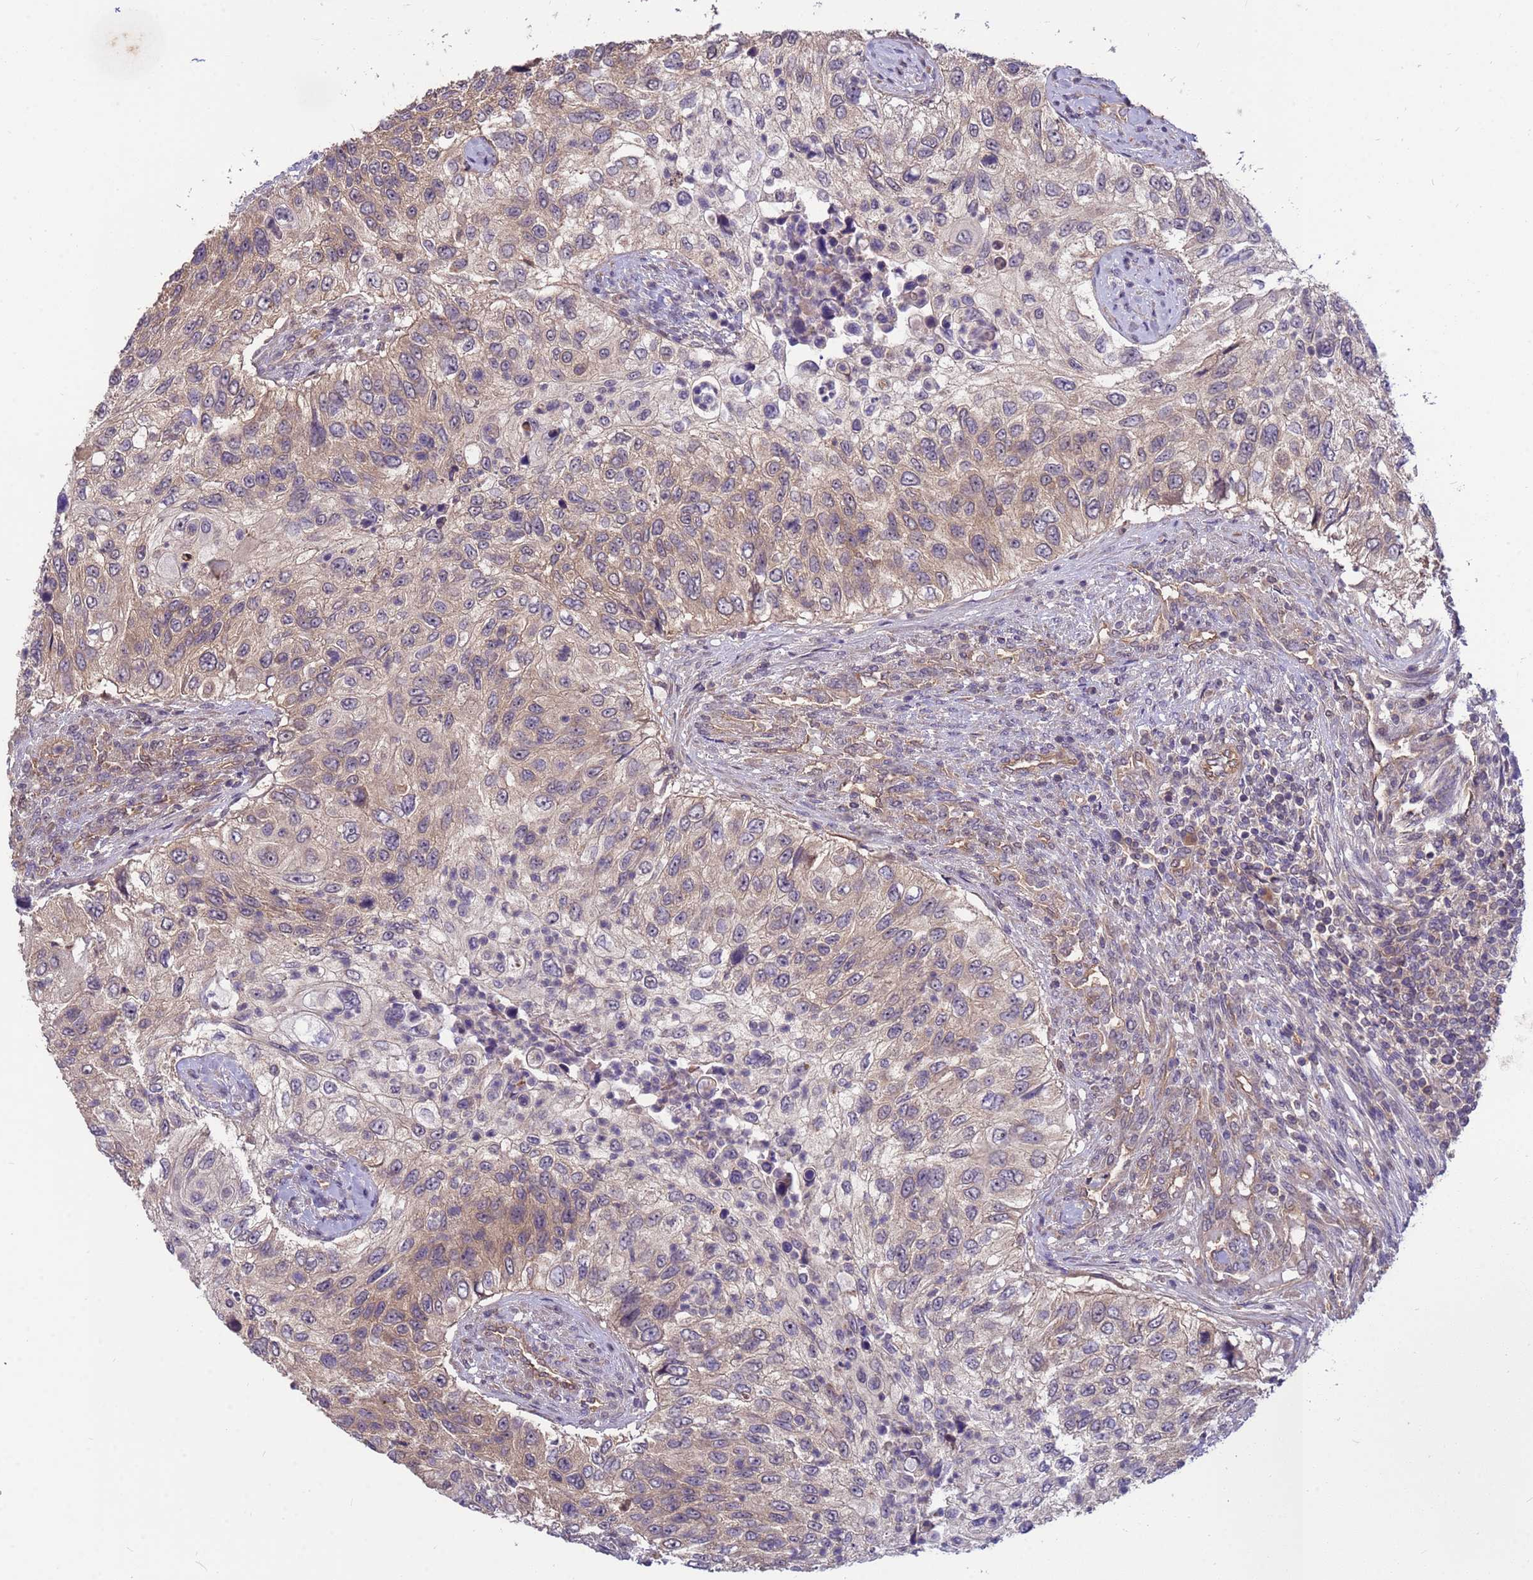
{"staining": {"intensity": "weak", "quantity": "25%-75%", "location": "cytoplasmic/membranous"}, "tissue": "urothelial cancer", "cell_type": "Tumor cells", "image_type": "cancer", "snomed": [{"axis": "morphology", "description": "Urothelial carcinoma, High grade"}, {"axis": "topography", "description": "Urinary bladder"}], "caption": "Human urothelial cancer stained for a protein (brown) shows weak cytoplasmic/membranous positive expression in about 25%-75% of tumor cells.", "gene": "PPP2CB", "patient": {"sex": "female", "age": 60}}